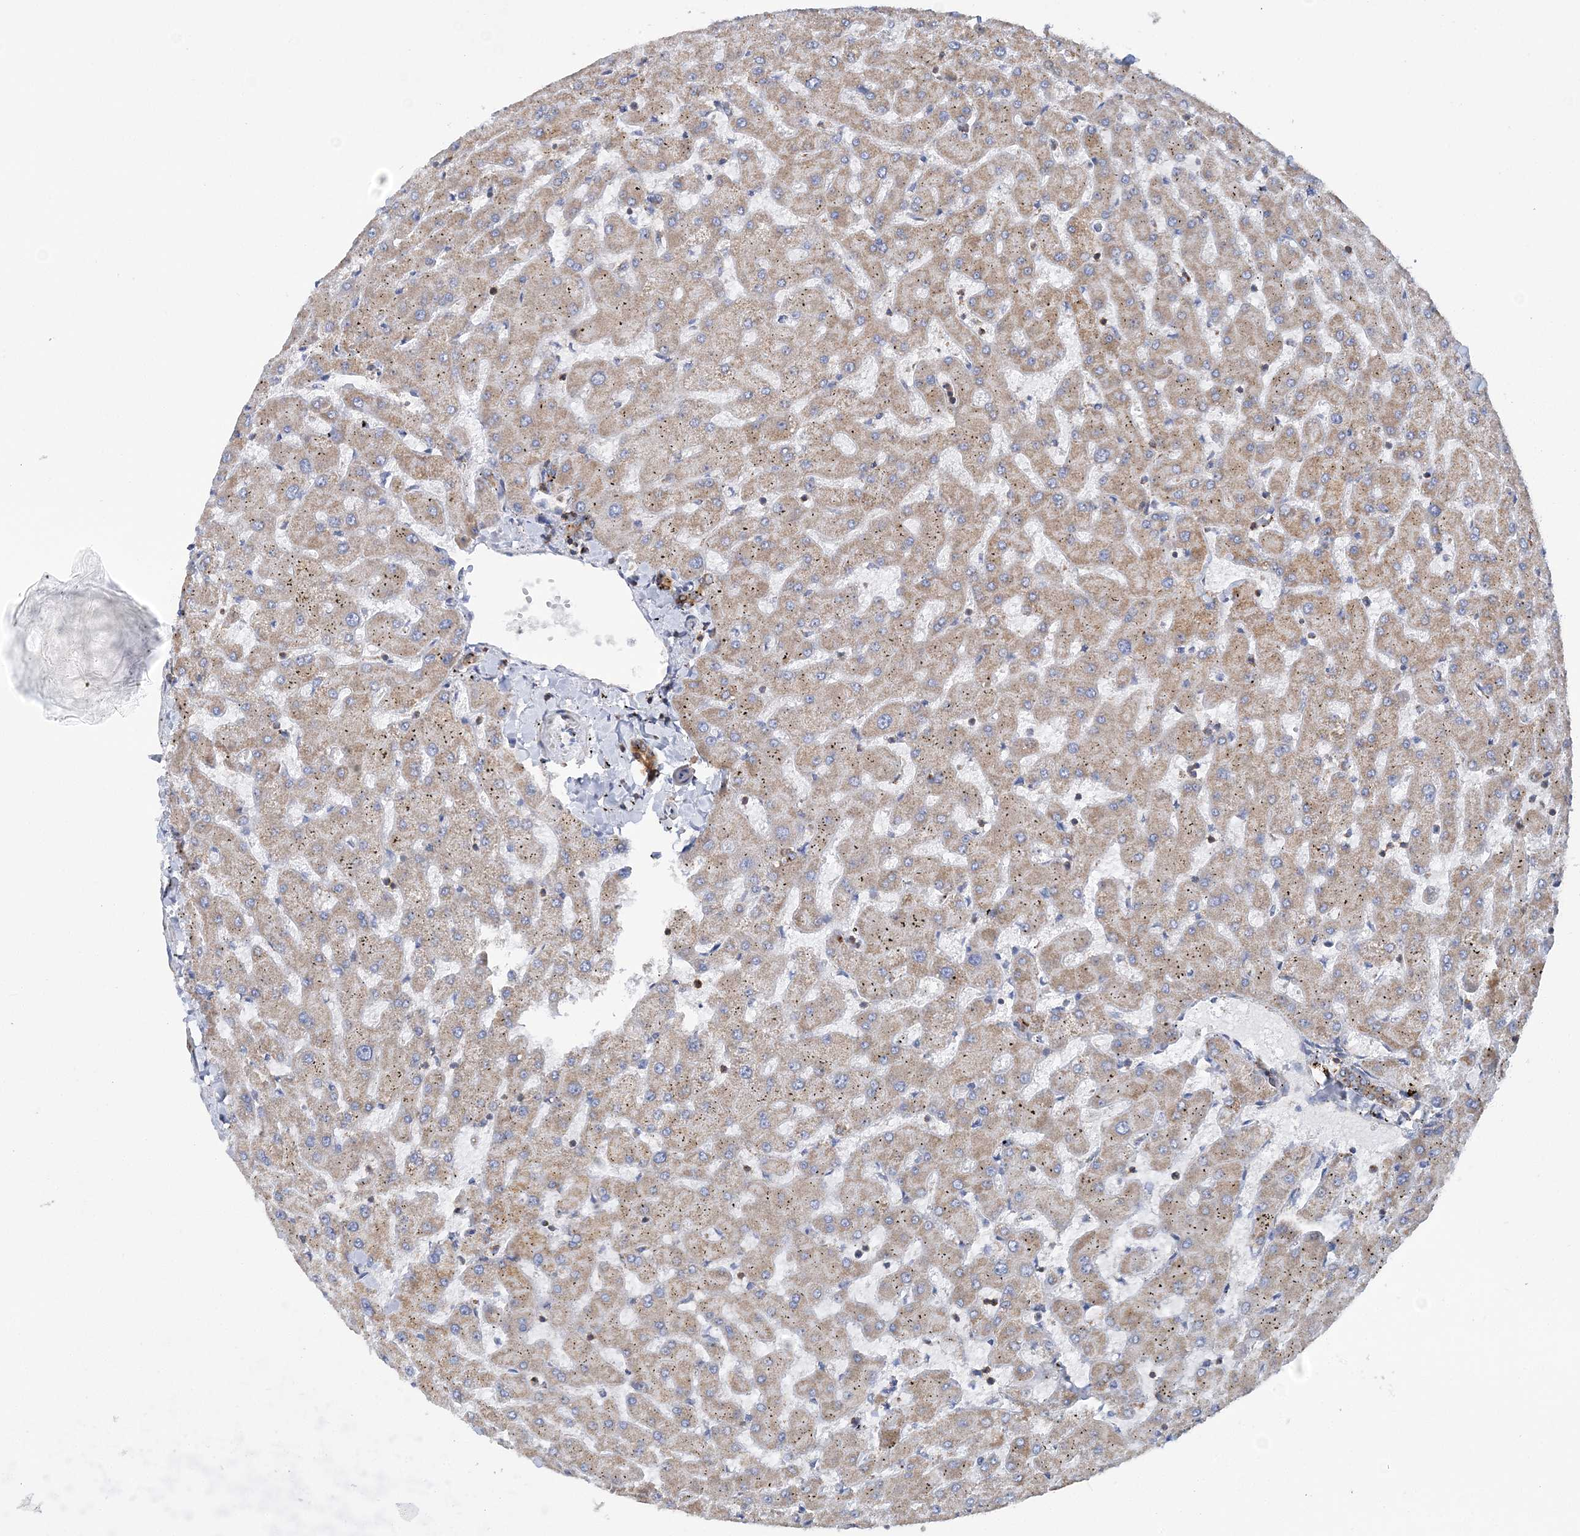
{"staining": {"intensity": "moderate", "quantity": ">75%", "location": "cytoplasmic/membranous"}, "tissue": "liver", "cell_type": "Cholangiocytes", "image_type": "normal", "snomed": [{"axis": "morphology", "description": "Normal tissue, NOS"}, {"axis": "topography", "description": "Liver"}], "caption": "A brown stain highlights moderate cytoplasmic/membranous positivity of a protein in cholangiocytes of normal liver.", "gene": "TTC32", "patient": {"sex": "female", "age": 63}}